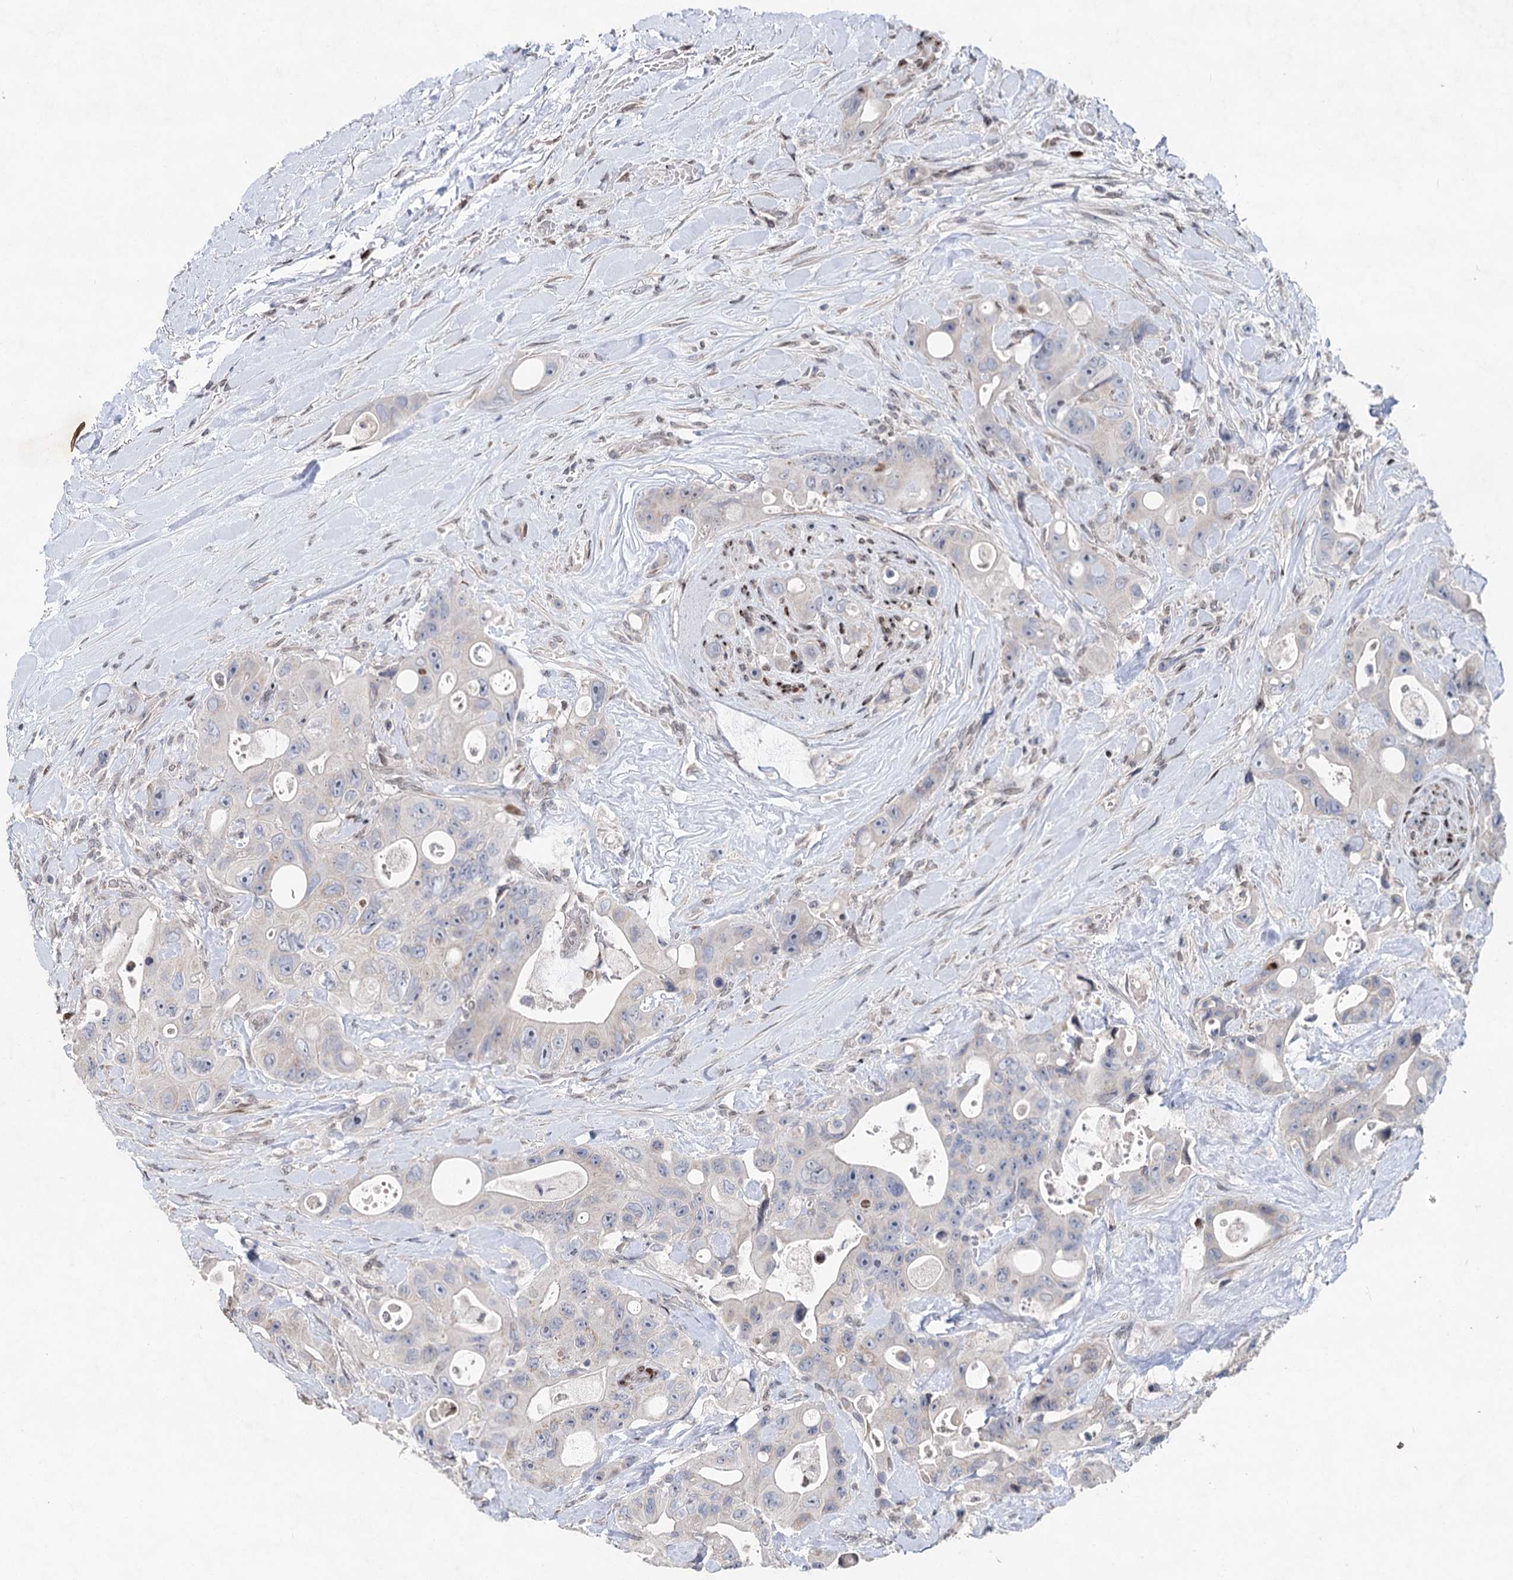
{"staining": {"intensity": "negative", "quantity": "none", "location": "none"}, "tissue": "colorectal cancer", "cell_type": "Tumor cells", "image_type": "cancer", "snomed": [{"axis": "morphology", "description": "Adenocarcinoma, NOS"}, {"axis": "topography", "description": "Colon"}], "caption": "Tumor cells show no significant staining in adenocarcinoma (colorectal).", "gene": "FRMD4A", "patient": {"sex": "female", "age": 46}}